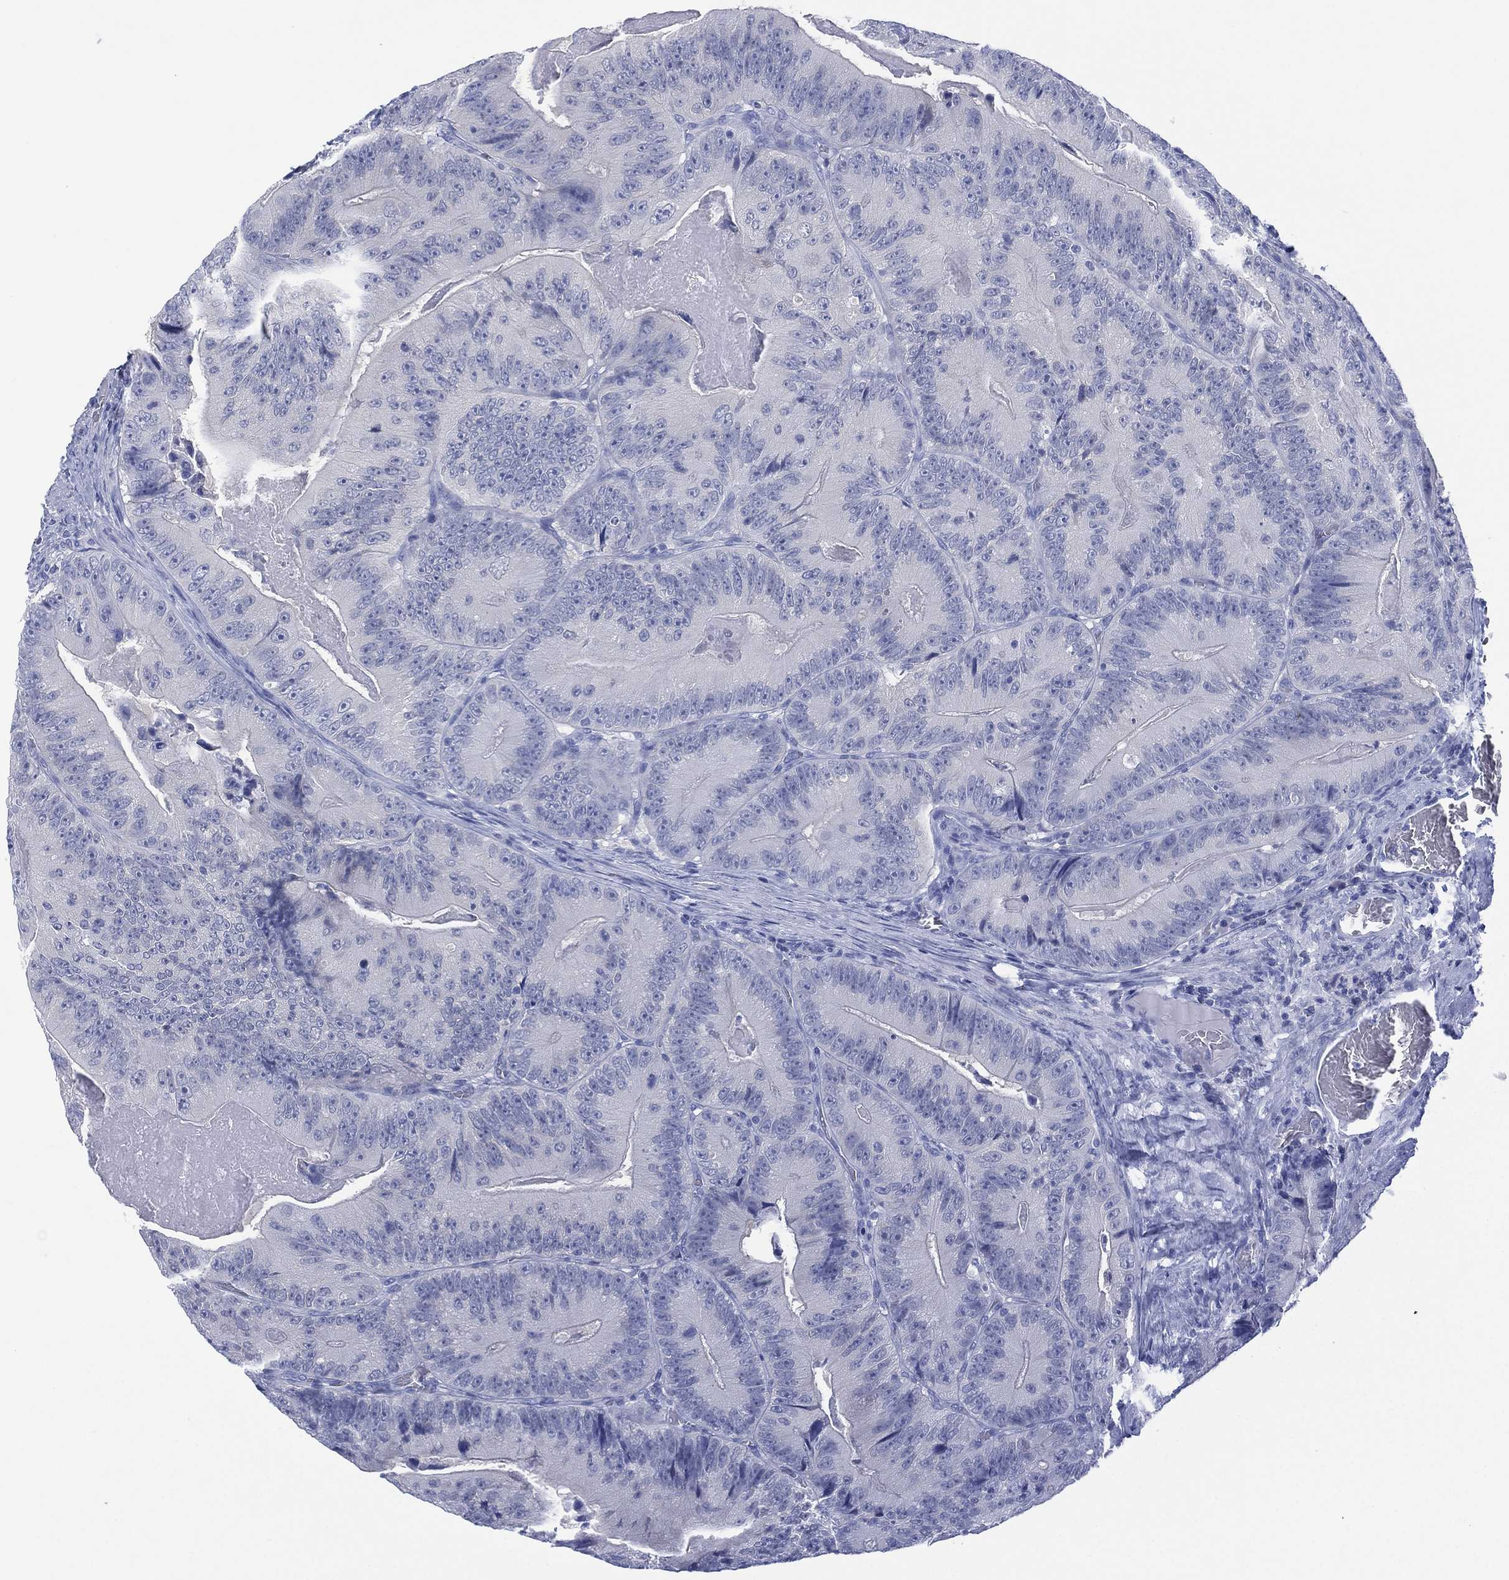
{"staining": {"intensity": "negative", "quantity": "none", "location": "none"}, "tissue": "colorectal cancer", "cell_type": "Tumor cells", "image_type": "cancer", "snomed": [{"axis": "morphology", "description": "Adenocarcinoma, NOS"}, {"axis": "topography", "description": "Colon"}], "caption": "Tumor cells show no significant protein positivity in colorectal cancer (adenocarcinoma).", "gene": "DSG1", "patient": {"sex": "female", "age": 86}}